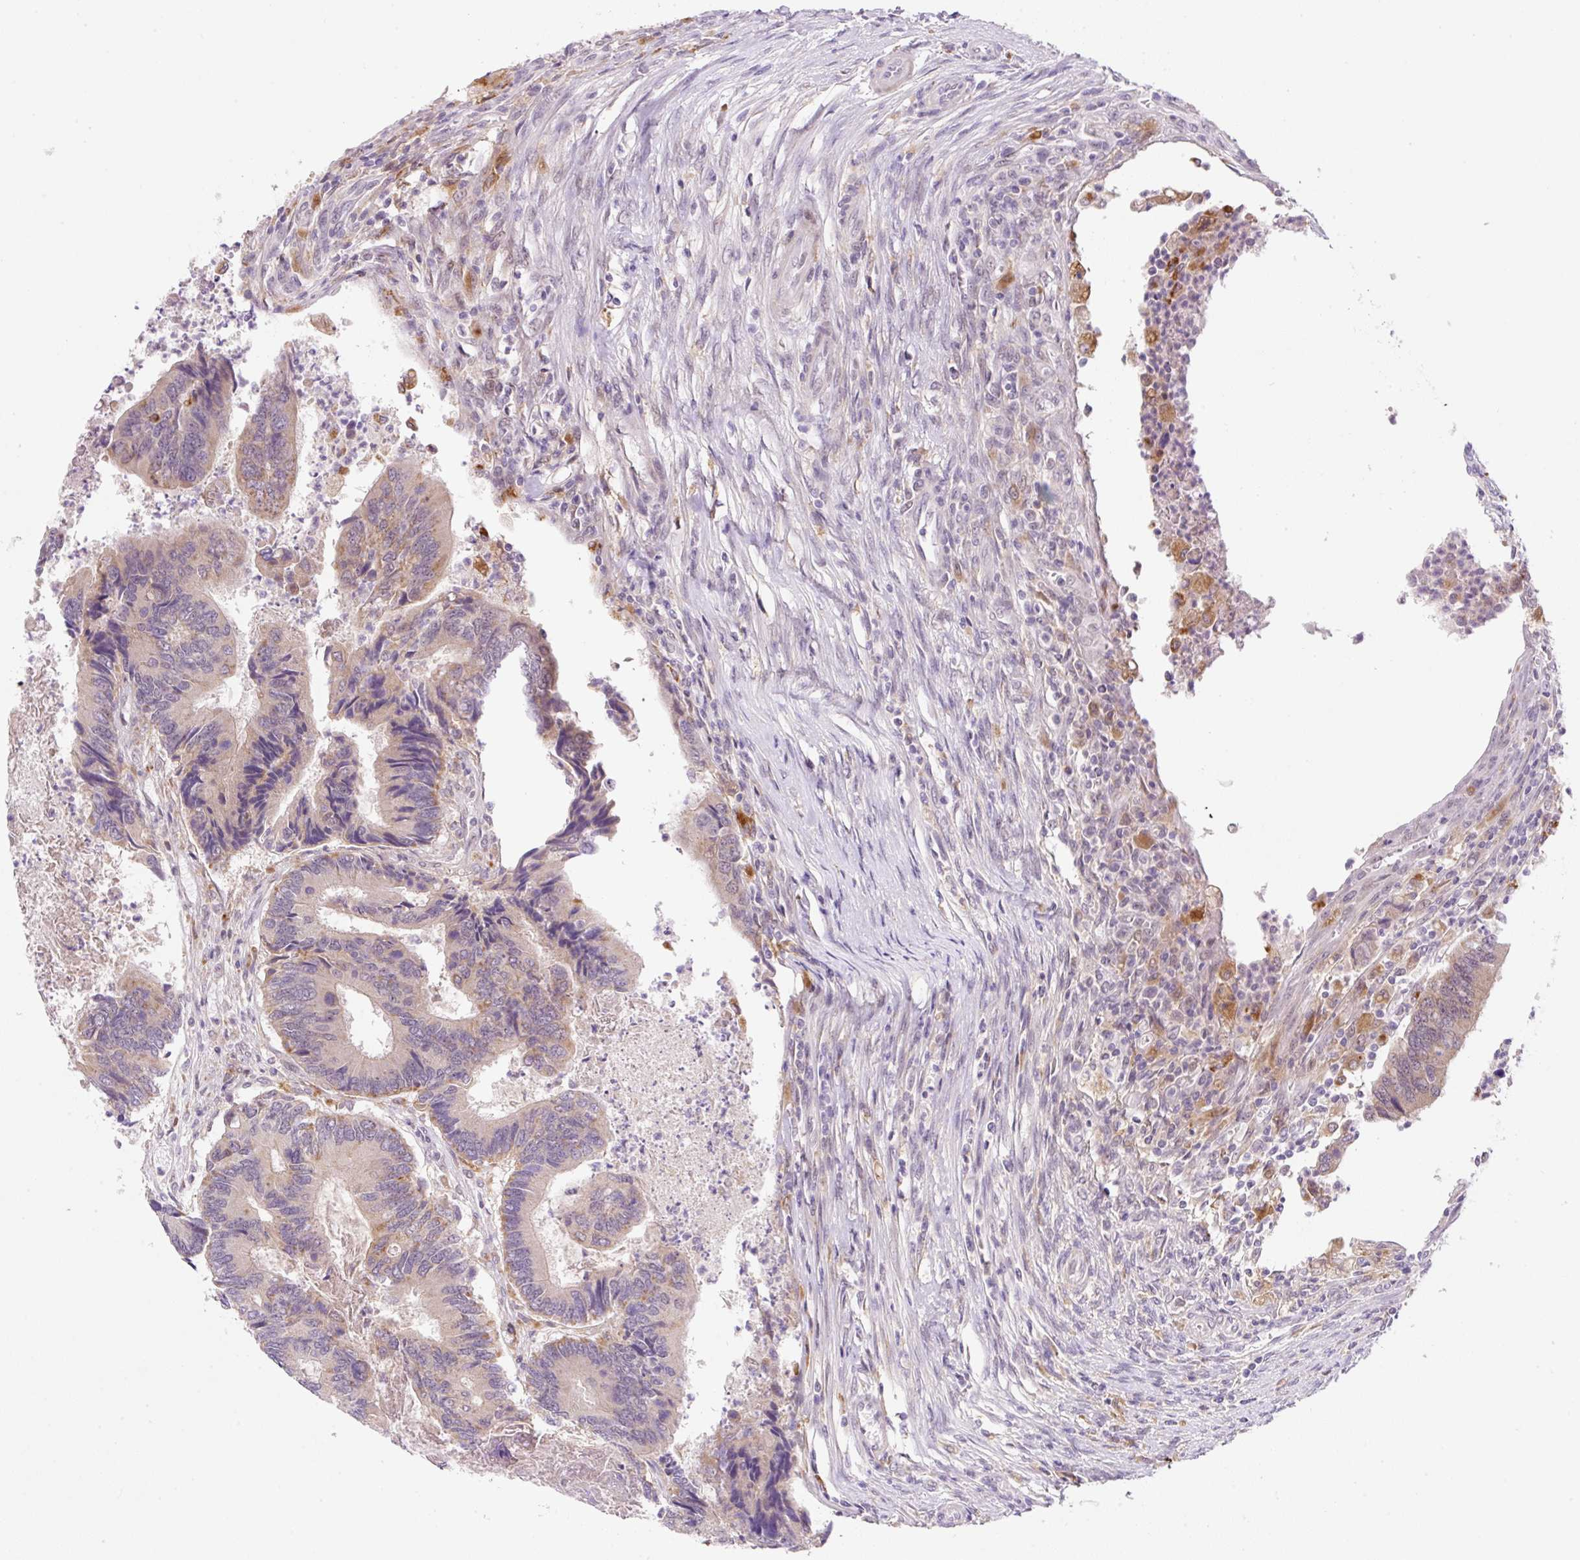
{"staining": {"intensity": "moderate", "quantity": "<25%", "location": "cytoplasmic/membranous"}, "tissue": "colorectal cancer", "cell_type": "Tumor cells", "image_type": "cancer", "snomed": [{"axis": "morphology", "description": "Adenocarcinoma, NOS"}, {"axis": "topography", "description": "Colon"}], "caption": "Immunohistochemical staining of colorectal cancer (adenocarcinoma) demonstrates moderate cytoplasmic/membranous protein staining in approximately <25% of tumor cells.", "gene": "CEBPZOS", "patient": {"sex": "female", "age": 67}}